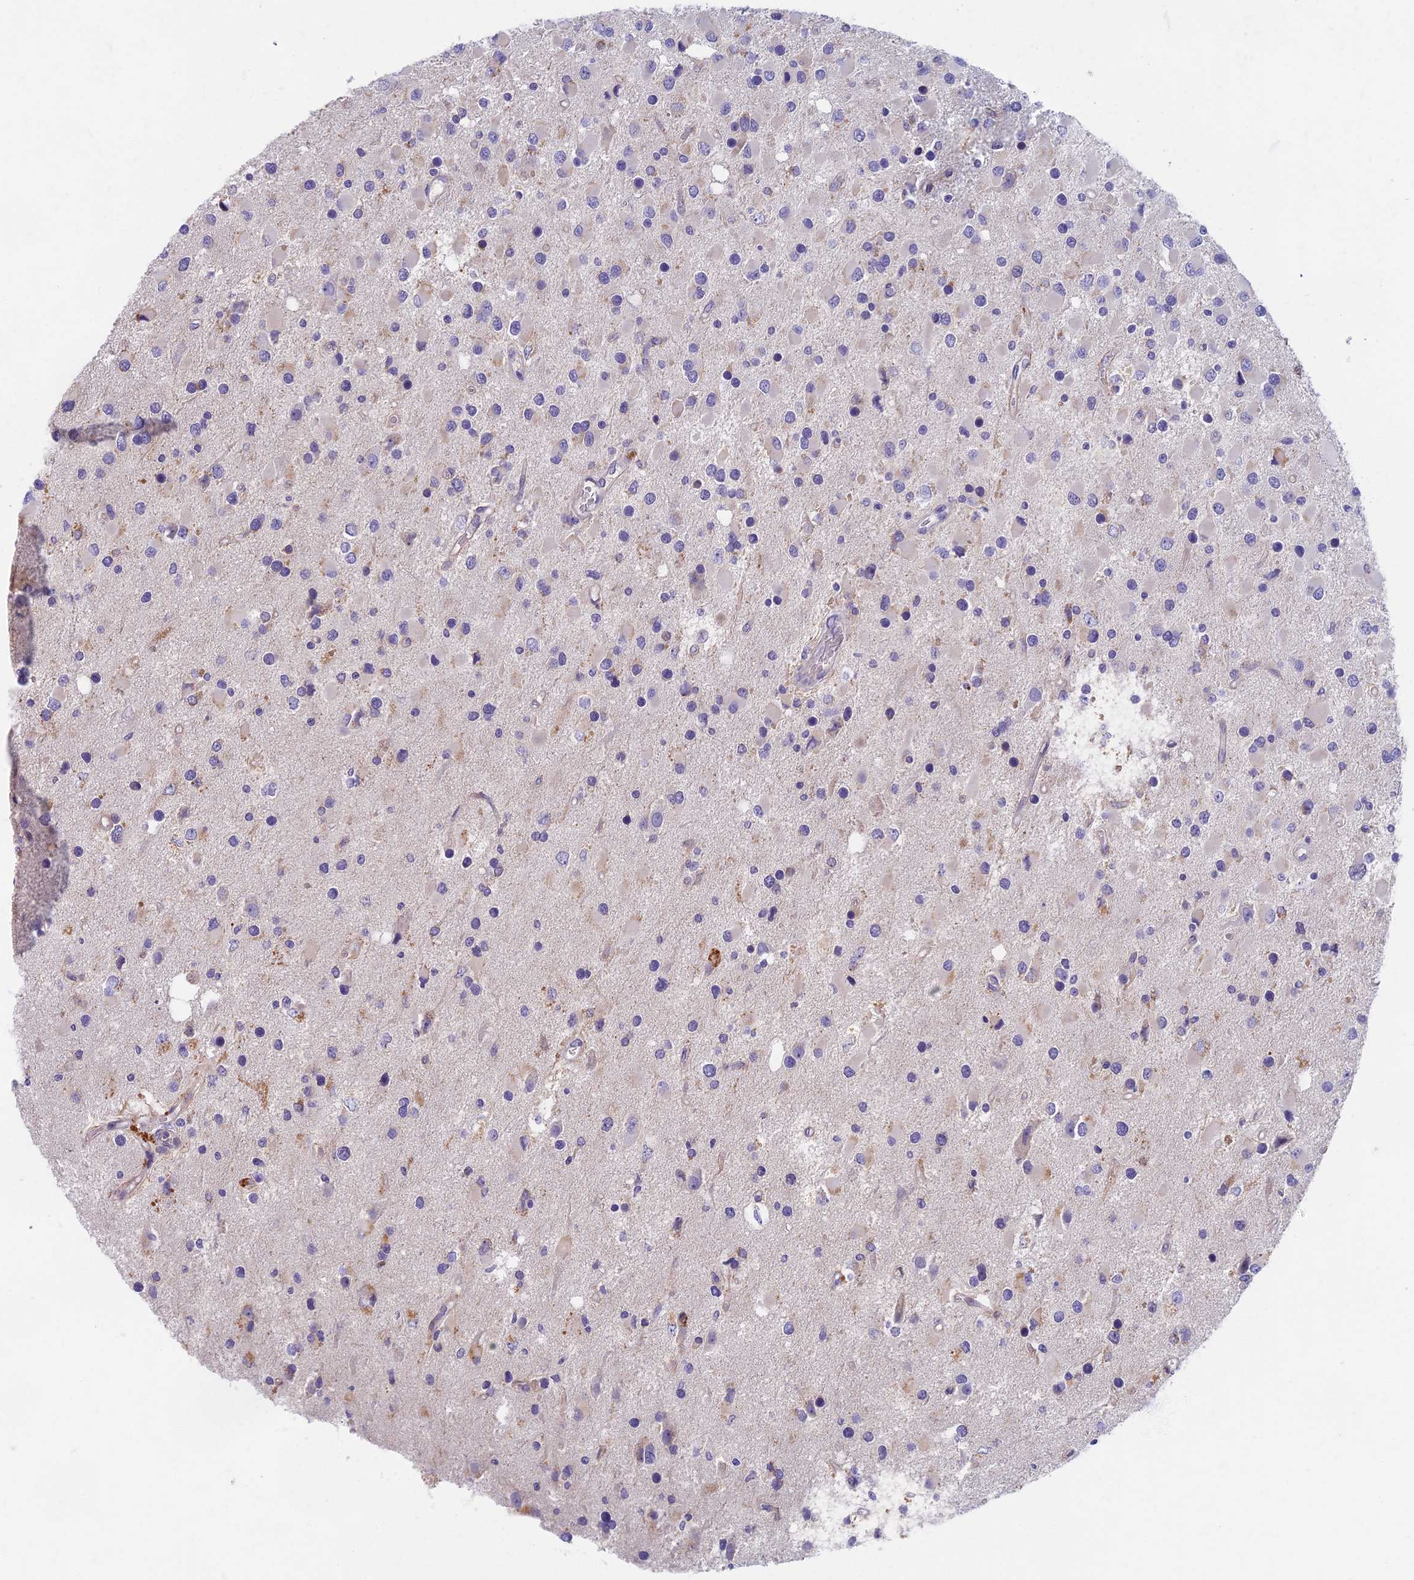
{"staining": {"intensity": "negative", "quantity": "none", "location": "none"}, "tissue": "glioma", "cell_type": "Tumor cells", "image_type": "cancer", "snomed": [{"axis": "morphology", "description": "Glioma, malignant, High grade"}, {"axis": "topography", "description": "Brain"}], "caption": "Micrograph shows no protein expression in tumor cells of malignant high-grade glioma tissue.", "gene": "AP4E1", "patient": {"sex": "male", "age": 53}}